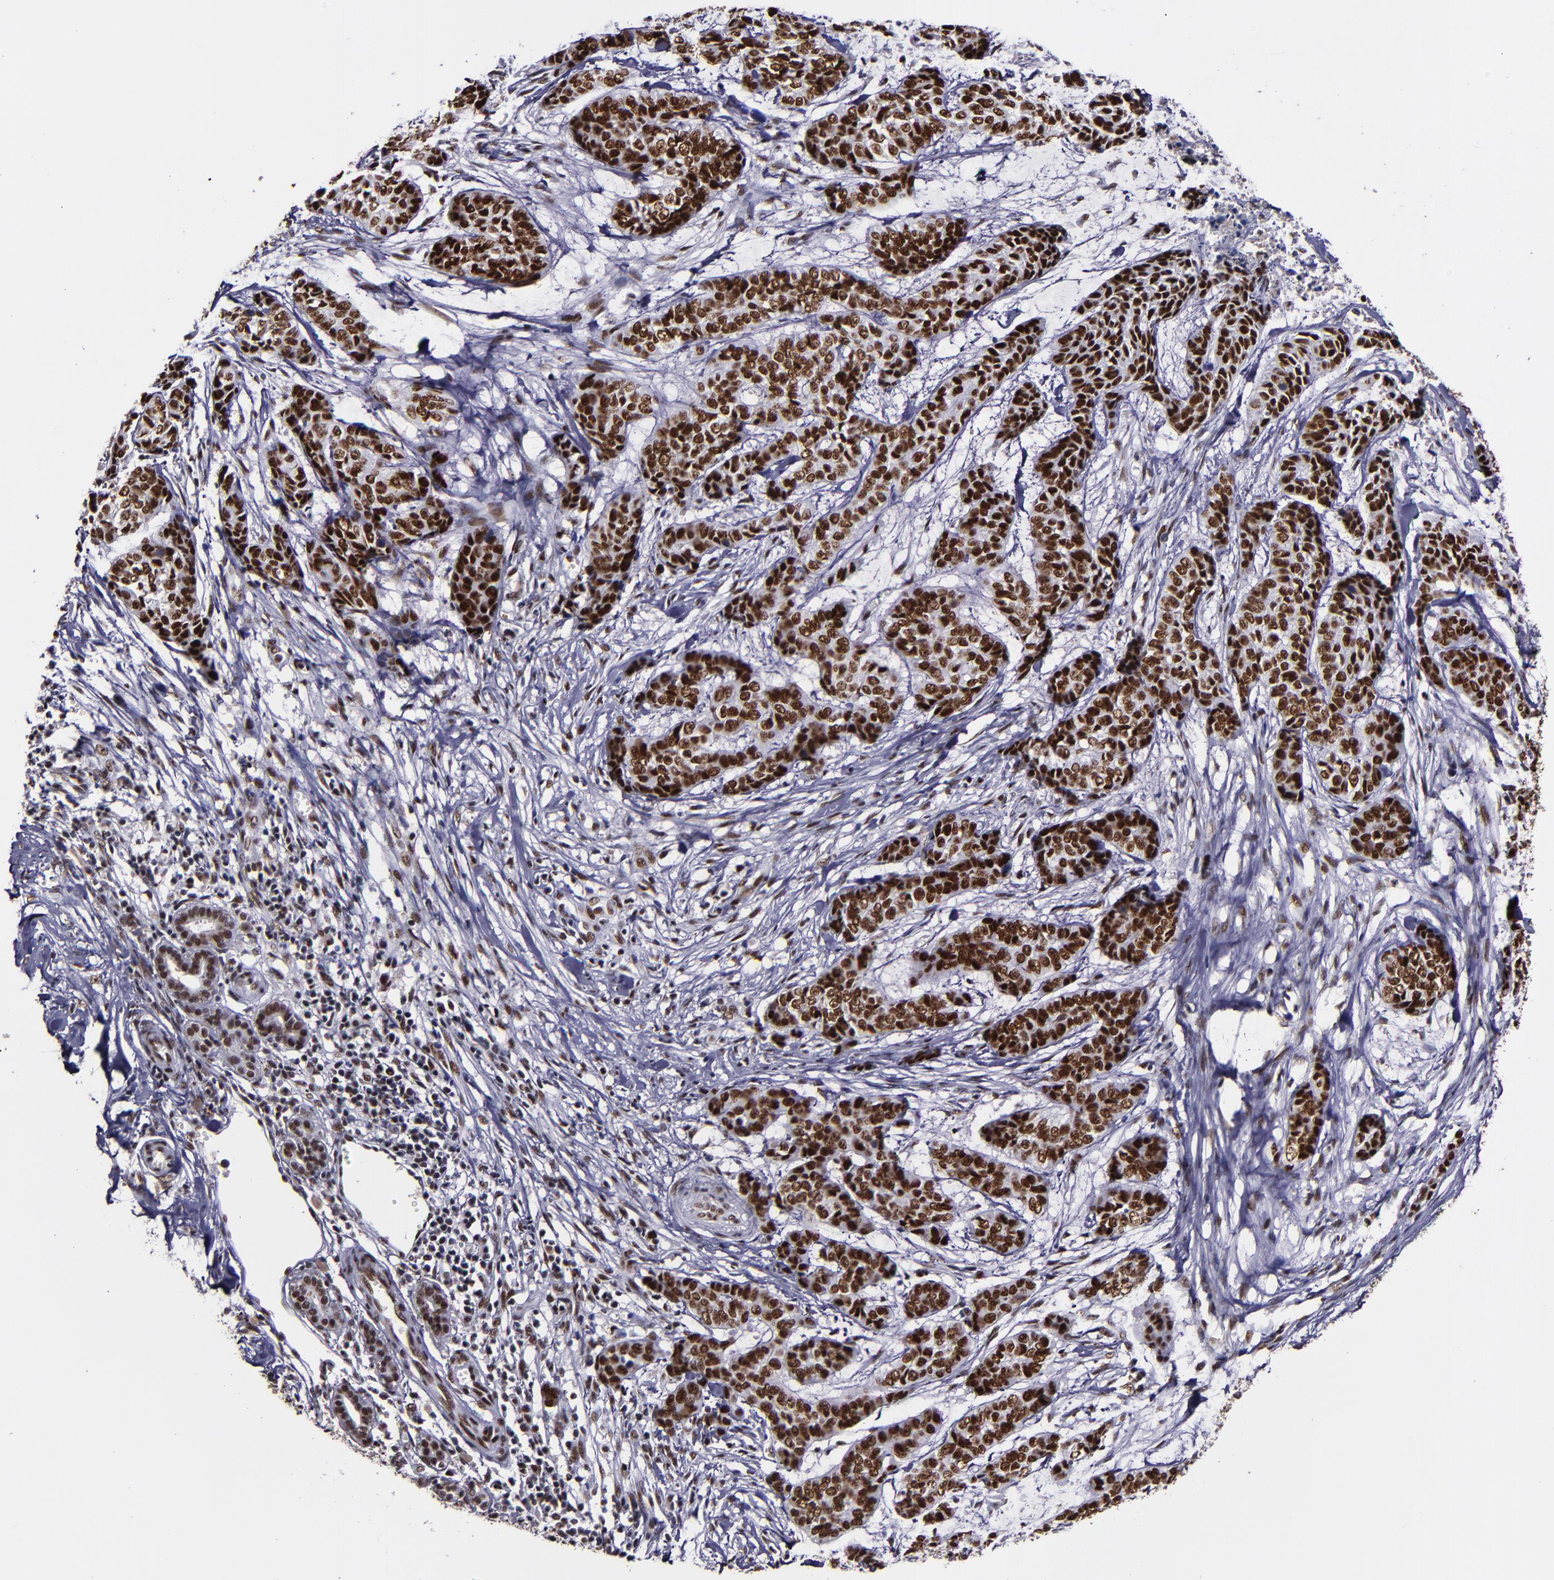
{"staining": {"intensity": "strong", "quantity": ">75%", "location": "nuclear"}, "tissue": "skin cancer", "cell_type": "Tumor cells", "image_type": "cancer", "snomed": [{"axis": "morphology", "description": "Basal cell carcinoma"}, {"axis": "topography", "description": "Skin"}], "caption": "Immunohistochemical staining of skin cancer (basal cell carcinoma) shows high levels of strong nuclear protein expression in about >75% of tumor cells. The staining was performed using DAB, with brown indicating positive protein expression. Nuclei are stained blue with hematoxylin.", "gene": "PPP4R3A", "patient": {"sex": "female", "age": 64}}